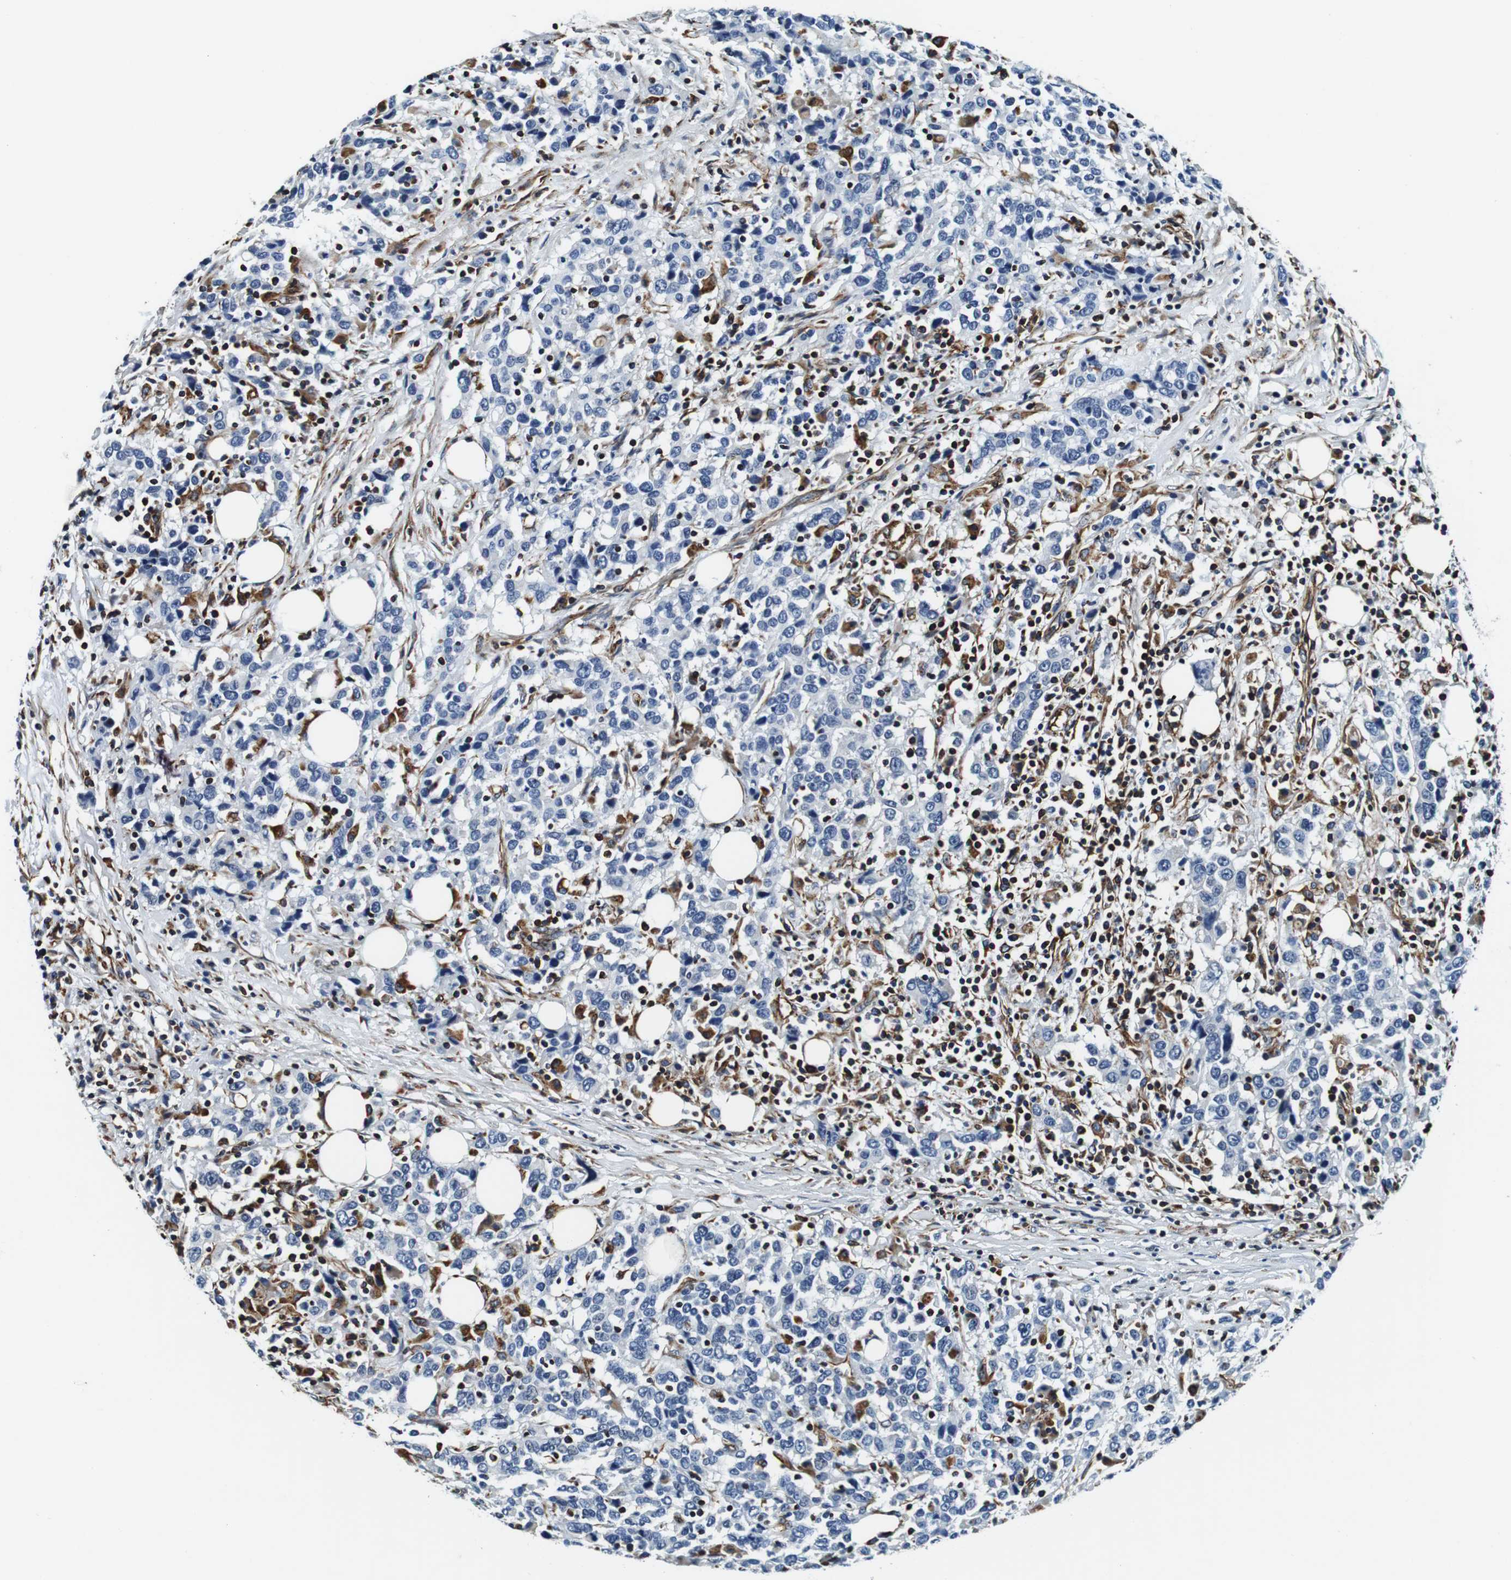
{"staining": {"intensity": "negative", "quantity": "none", "location": "none"}, "tissue": "urothelial cancer", "cell_type": "Tumor cells", "image_type": "cancer", "snomed": [{"axis": "morphology", "description": "Urothelial carcinoma, High grade"}, {"axis": "topography", "description": "Urinary bladder"}], "caption": "Histopathology image shows no protein staining in tumor cells of urothelial cancer tissue.", "gene": "GJE1", "patient": {"sex": "male", "age": 61}}